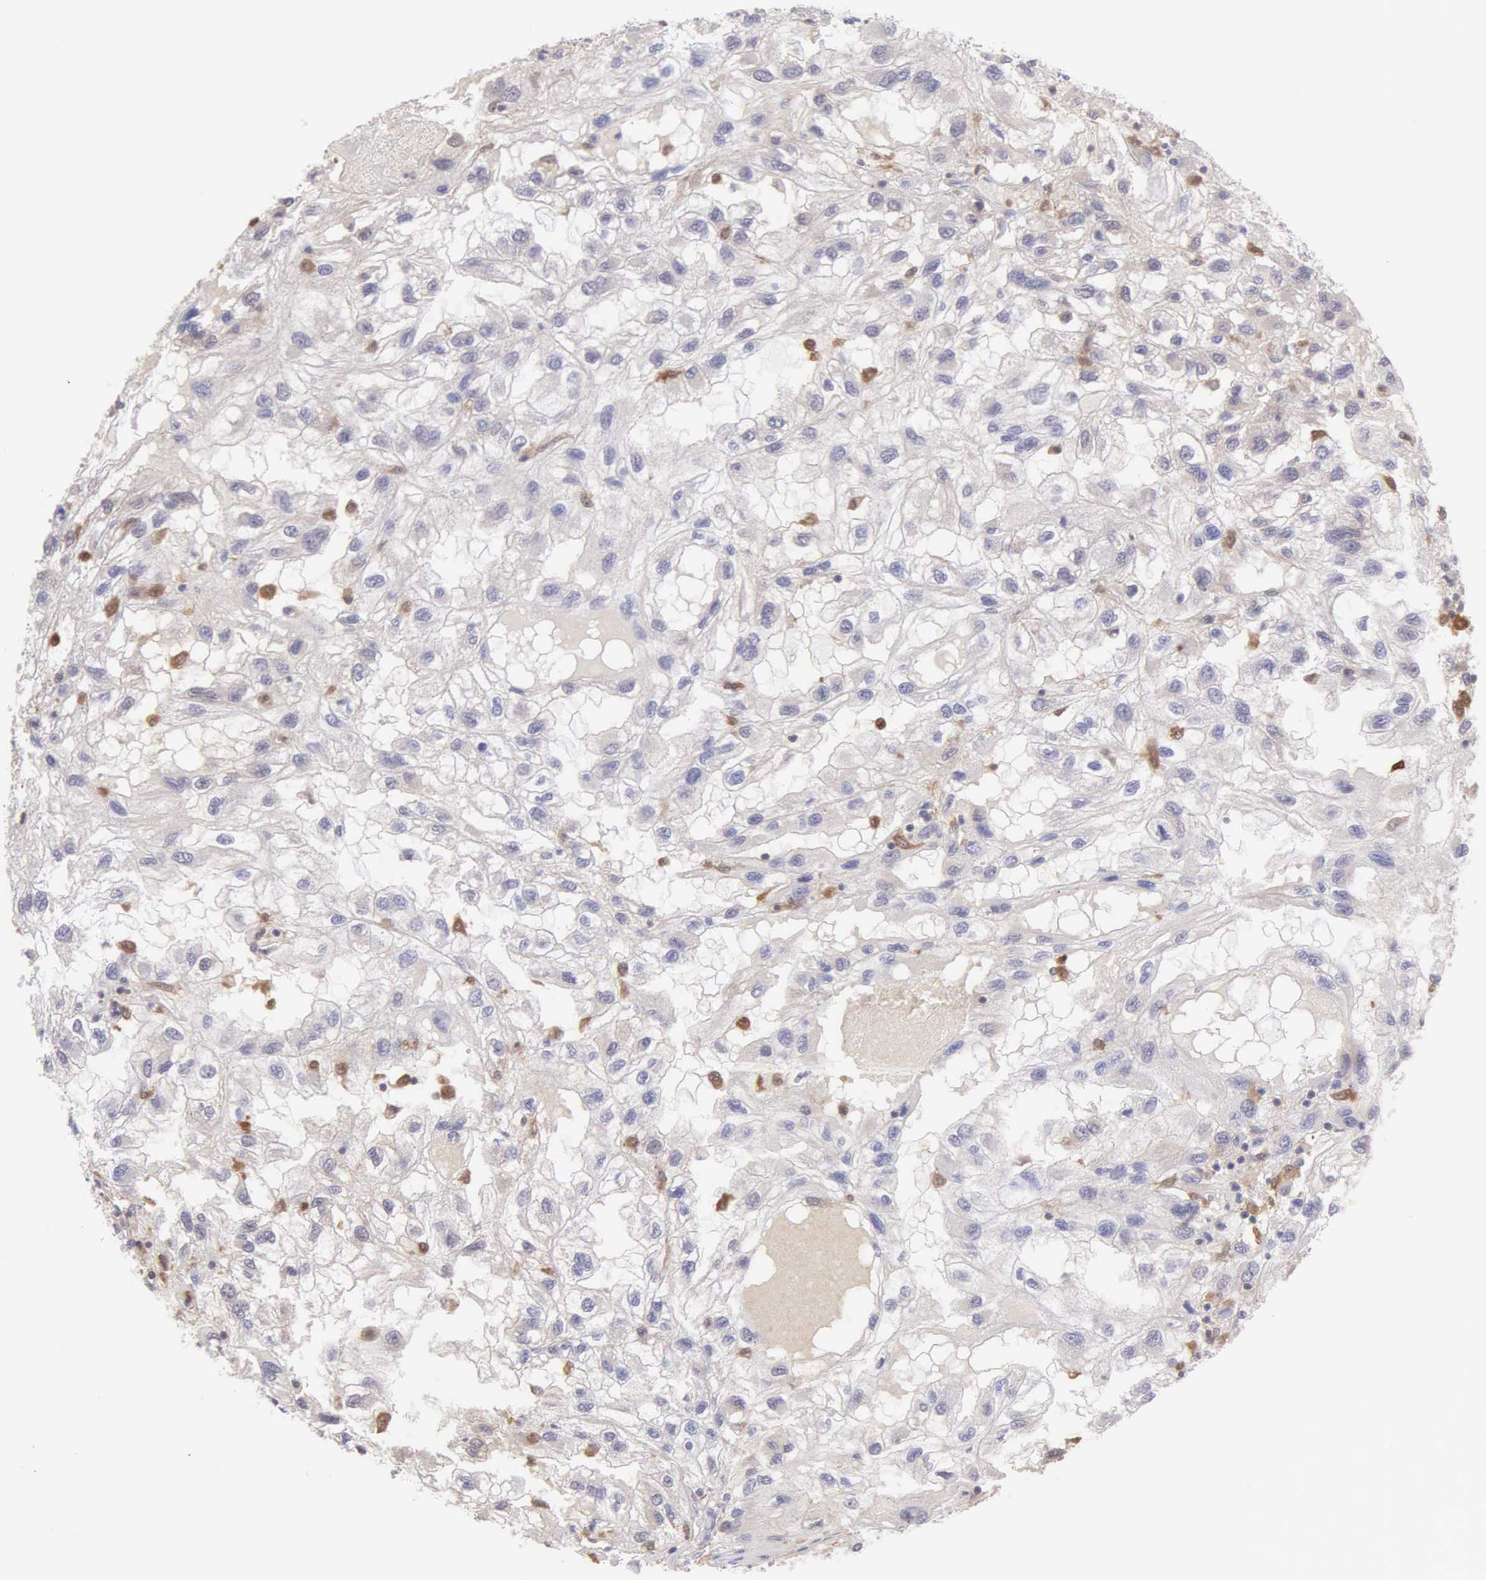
{"staining": {"intensity": "negative", "quantity": "none", "location": "none"}, "tissue": "renal cancer", "cell_type": "Tumor cells", "image_type": "cancer", "snomed": [{"axis": "morphology", "description": "Normal tissue, NOS"}, {"axis": "morphology", "description": "Adenocarcinoma, NOS"}, {"axis": "topography", "description": "Kidney"}], "caption": "A high-resolution image shows immunohistochemistry (IHC) staining of renal adenocarcinoma, which demonstrates no significant staining in tumor cells.", "gene": "BID", "patient": {"sex": "male", "age": 71}}